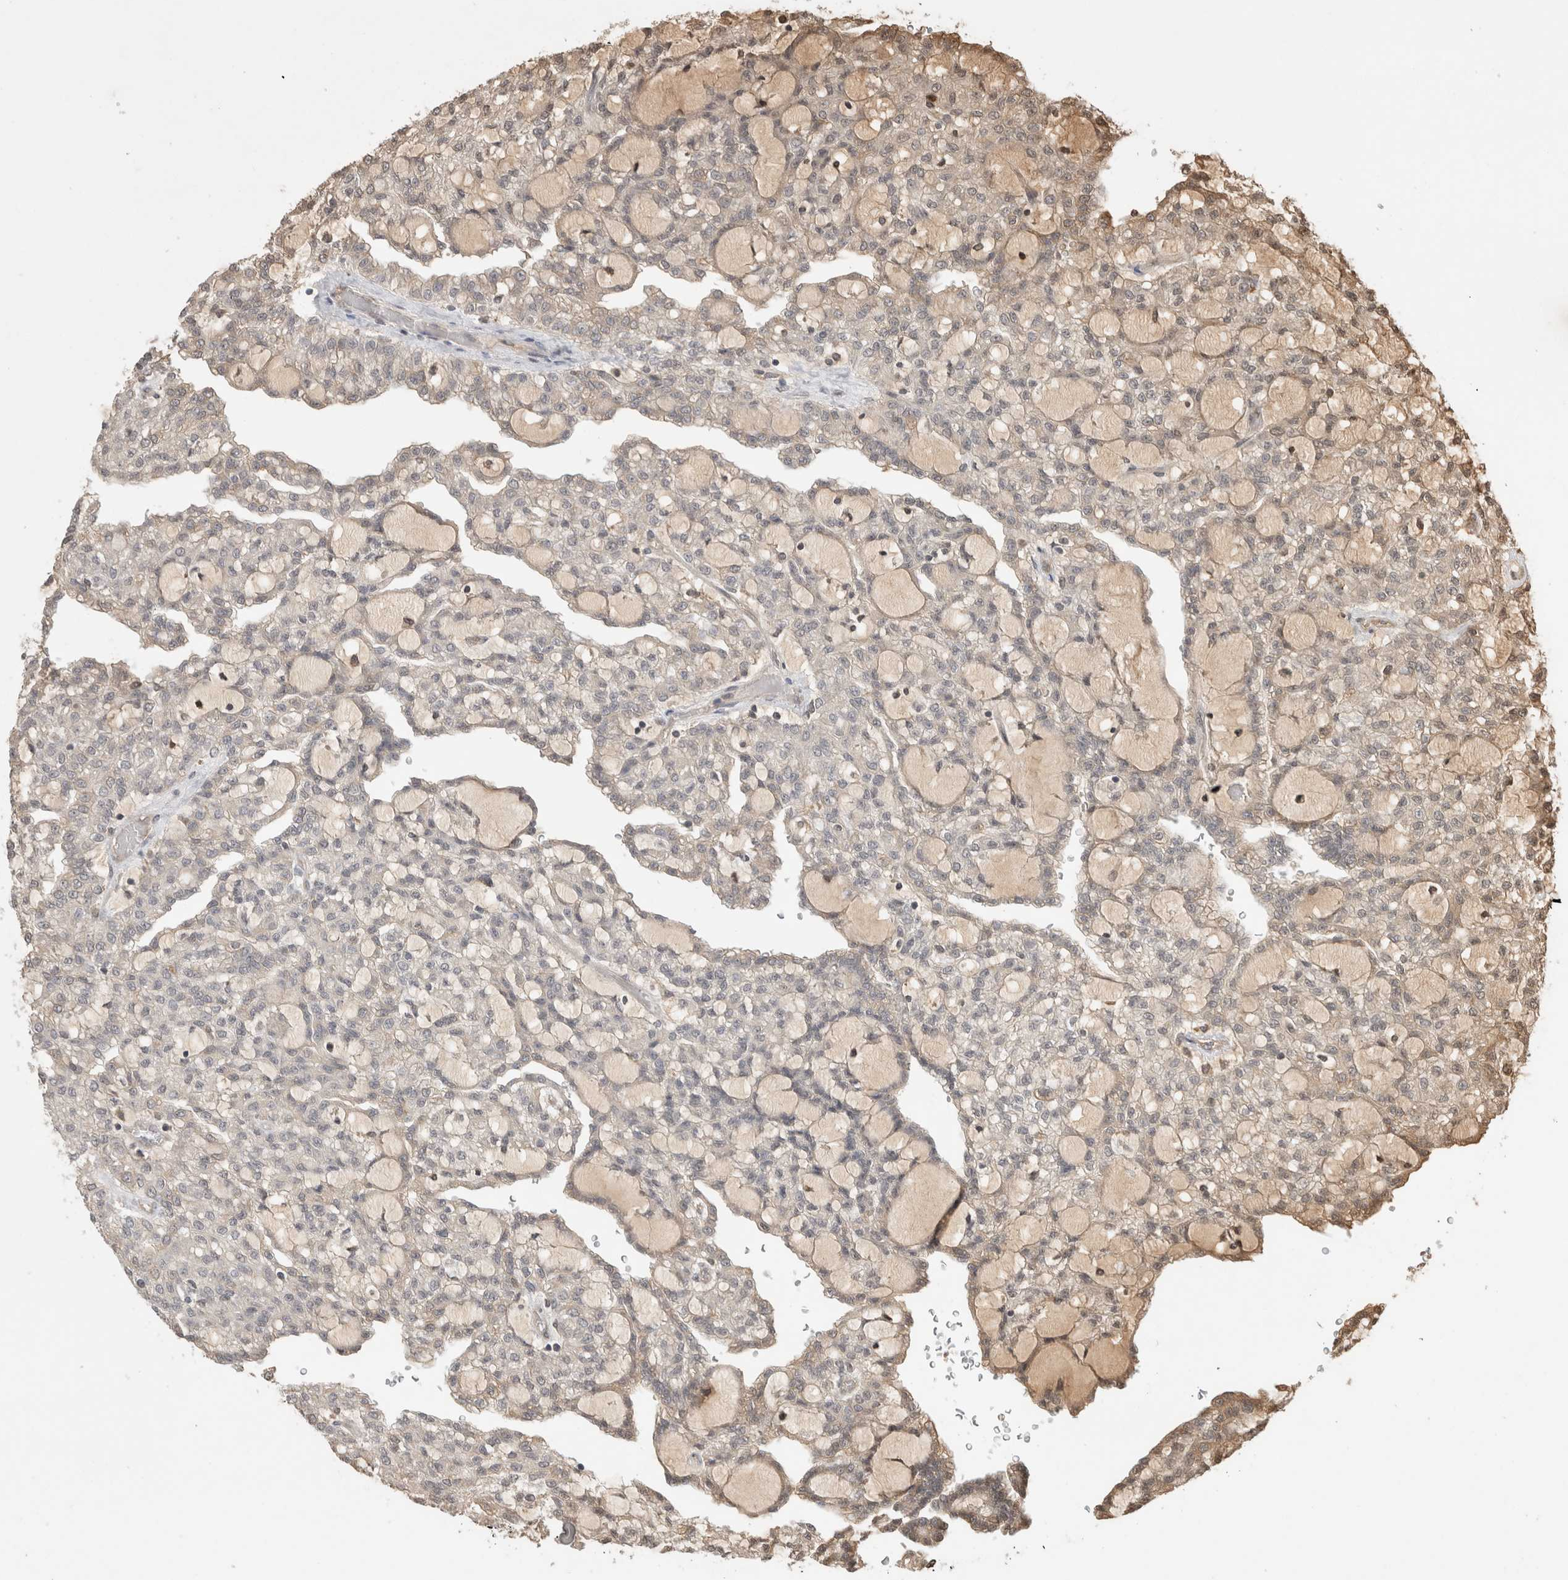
{"staining": {"intensity": "weak", "quantity": "<25%", "location": "cytoplasmic/membranous"}, "tissue": "renal cancer", "cell_type": "Tumor cells", "image_type": "cancer", "snomed": [{"axis": "morphology", "description": "Adenocarcinoma, NOS"}, {"axis": "topography", "description": "Kidney"}], "caption": "This is a image of immunohistochemistry staining of renal cancer (adenocarcinoma), which shows no staining in tumor cells.", "gene": "PRMT3", "patient": {"sex": "male", "age": 63}}